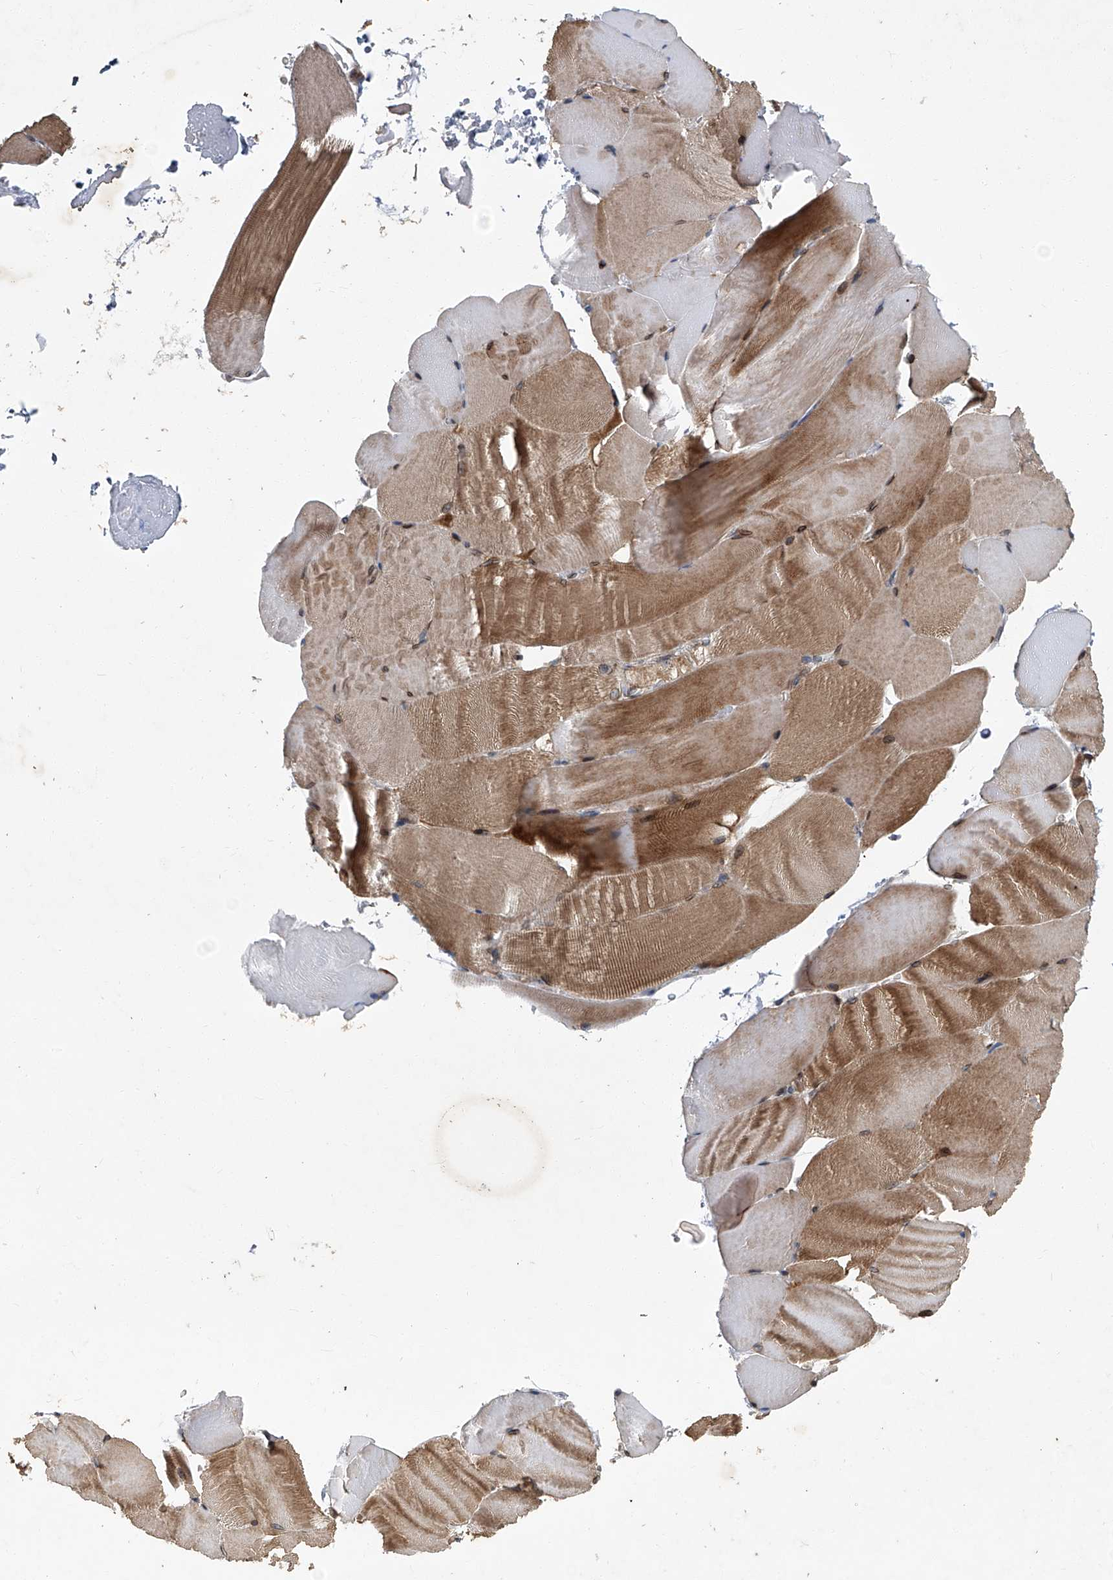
{"staining": {"intensity": "moderate", "quantity": ">75%", "location": "cytoplasmic/membranous,nuclear"}, "tissue": "skeletal muscle", "cell_type": "Myocytes", "image_type": "normal", "snomed": [{"axis": "morphology", "description": "Normal tissue, NOS"}, {"axis": "topography", "description": "Skeletal muscle"}, {"axis": "topography", "description": "Parathyroid gland"}], "caption": "DAB (3,3'-diaminobenzidine) immunohistochemical staining of unremarkable human skeletal muscle exhibits moderate cytoplasmic/membranous,nuclear protein positivity in approximately >75% of myocytes. (Brightfield microscopy of DAB IHC at high magnification).", "gene": "GPR132", "patient": {"sex": "female", "age": 37}}